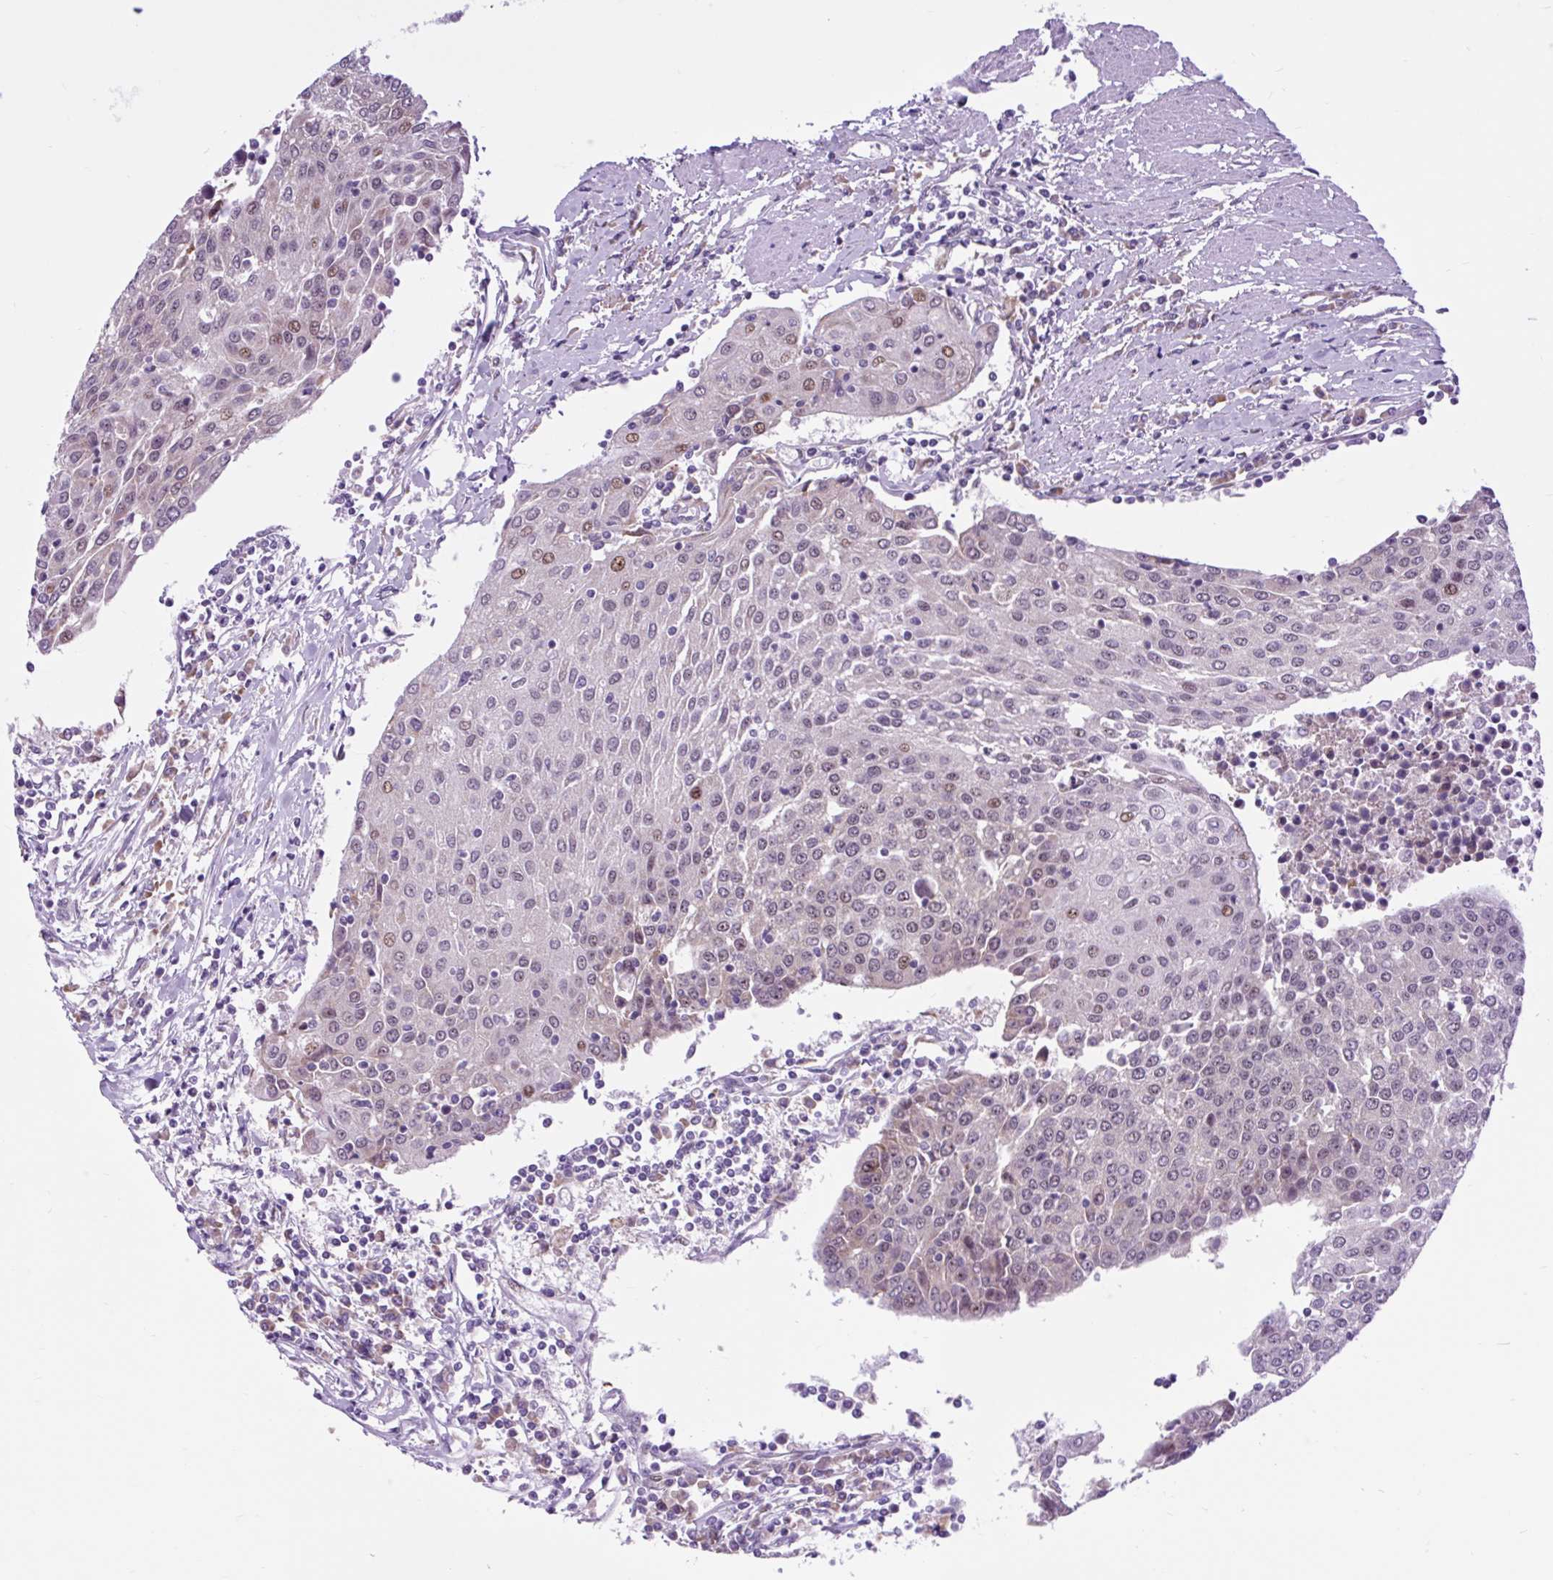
{"staining": {"intensity": "weak", "quantity": "25%-75%", "location": "nuclear"}, "tissue": "urothelial cancer", "cell_type": "Tumor cells", "image_type": "cancer", "snomed": [{"axis": "morphology", "description": "Urothelial carcinoma, High grade"}, {"axis": "topography", "description": "Urinary bladder"}], "caption": "DAB (3,3'-diaminobenzidine) immunohistochemical staining of human high-grade urothelial carcinoma shows weak nuclear protein staining in approximately 25%-75% of tumor cells.", "gene": "CLK2", "patient": {"sex": "female", "age": 85}}